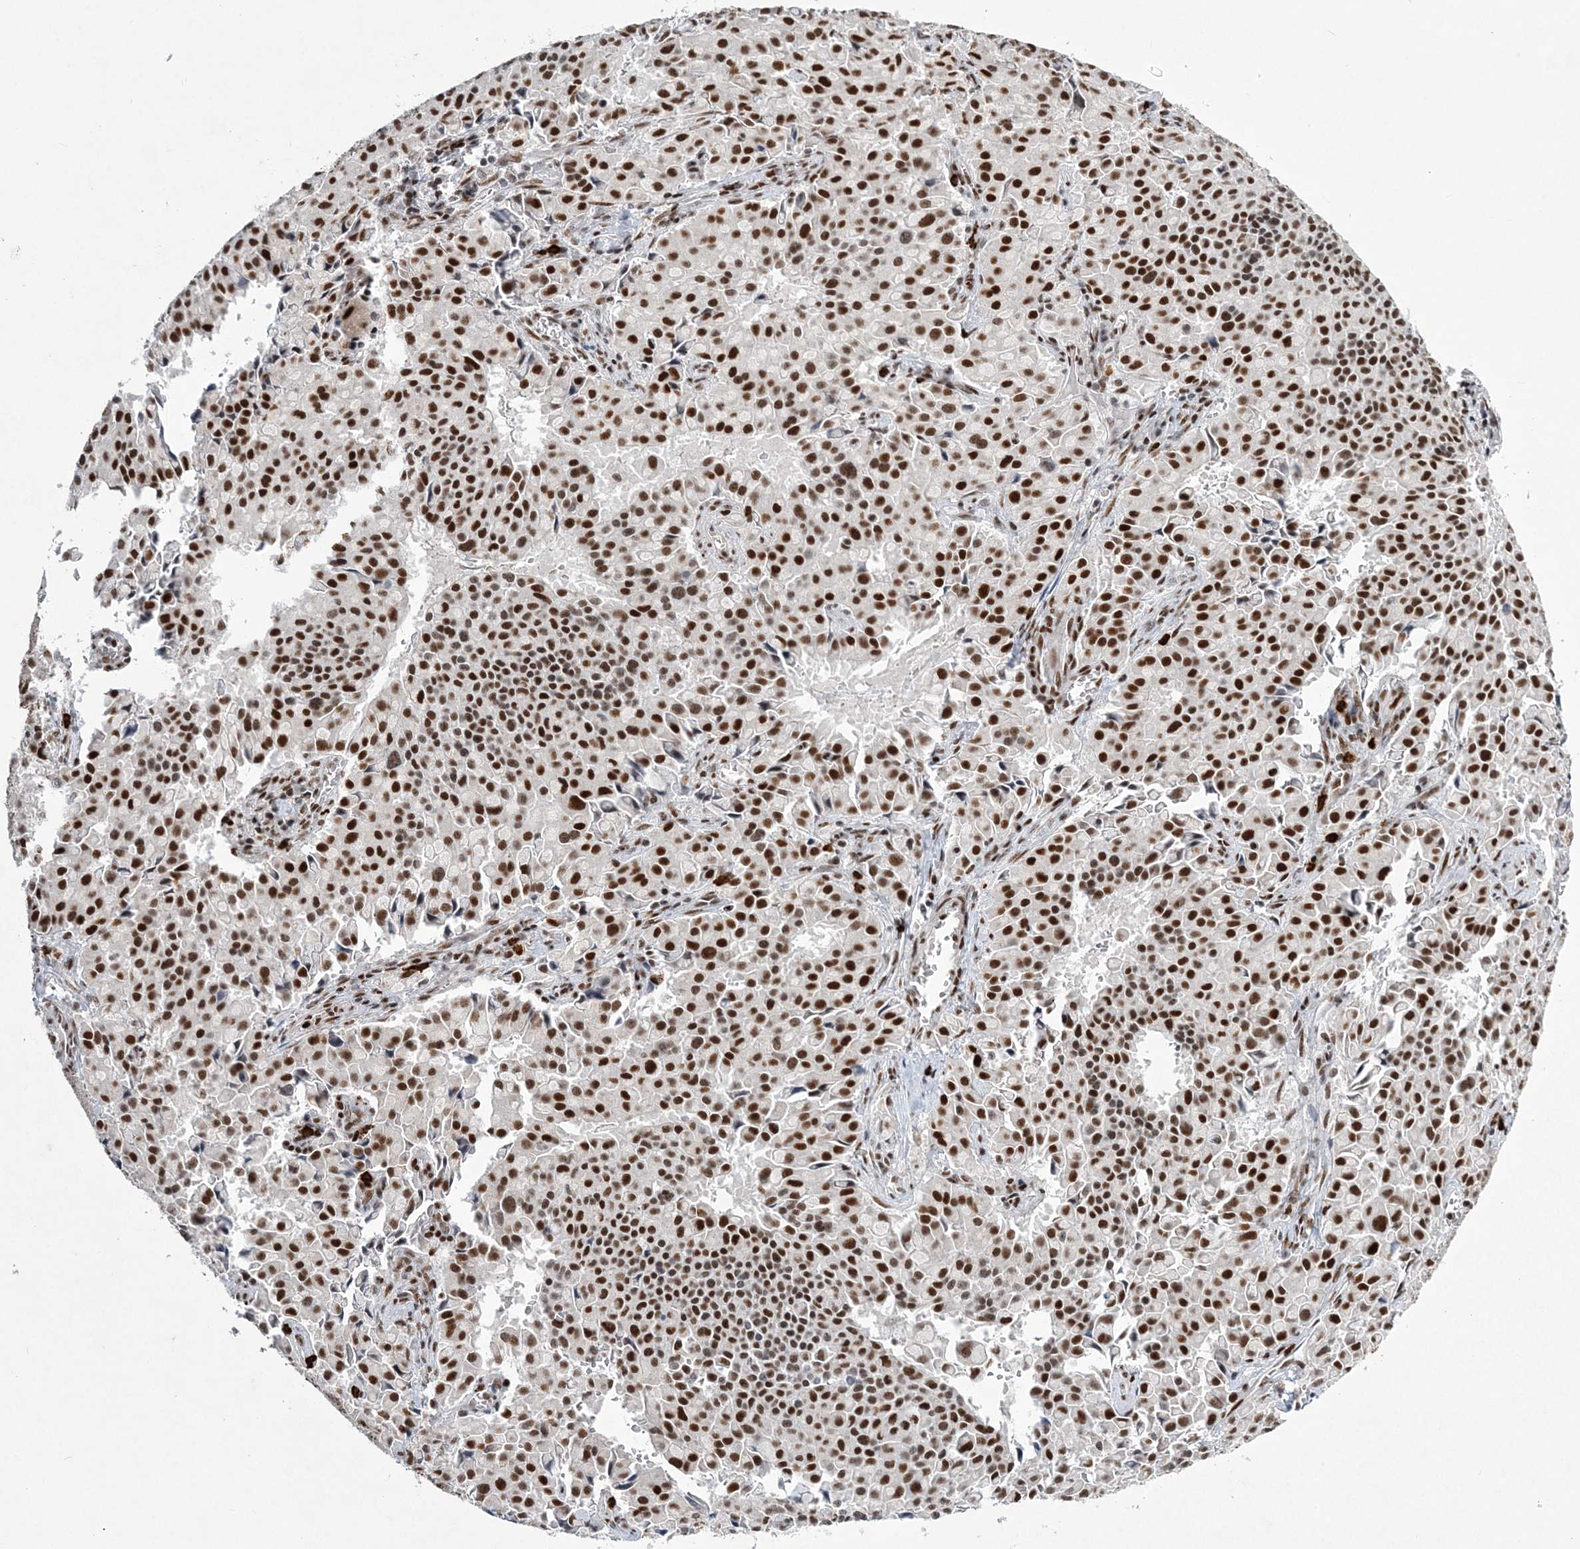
{"staining": {"intensity": "strong", "quantity": ">75%", "location": "nuclear"}, "tissue": "pancreatic cancer", "cell_type": "Tumor cells", "image_type": "cancer", "snomed": [{"axis": "morphology", "description": "Adenocarcinoma, NOS"}, {"axis": "topography", "description": "Pancreas"}], "caption": "Protein expression analysis of human pancreatic cancer (adenocarcinoma) reveals strong nuclear positivity in approximately >75% of tumor cells.", "gene": "ZBTB7A", "patient": {"sex": "male", "age": 65}}